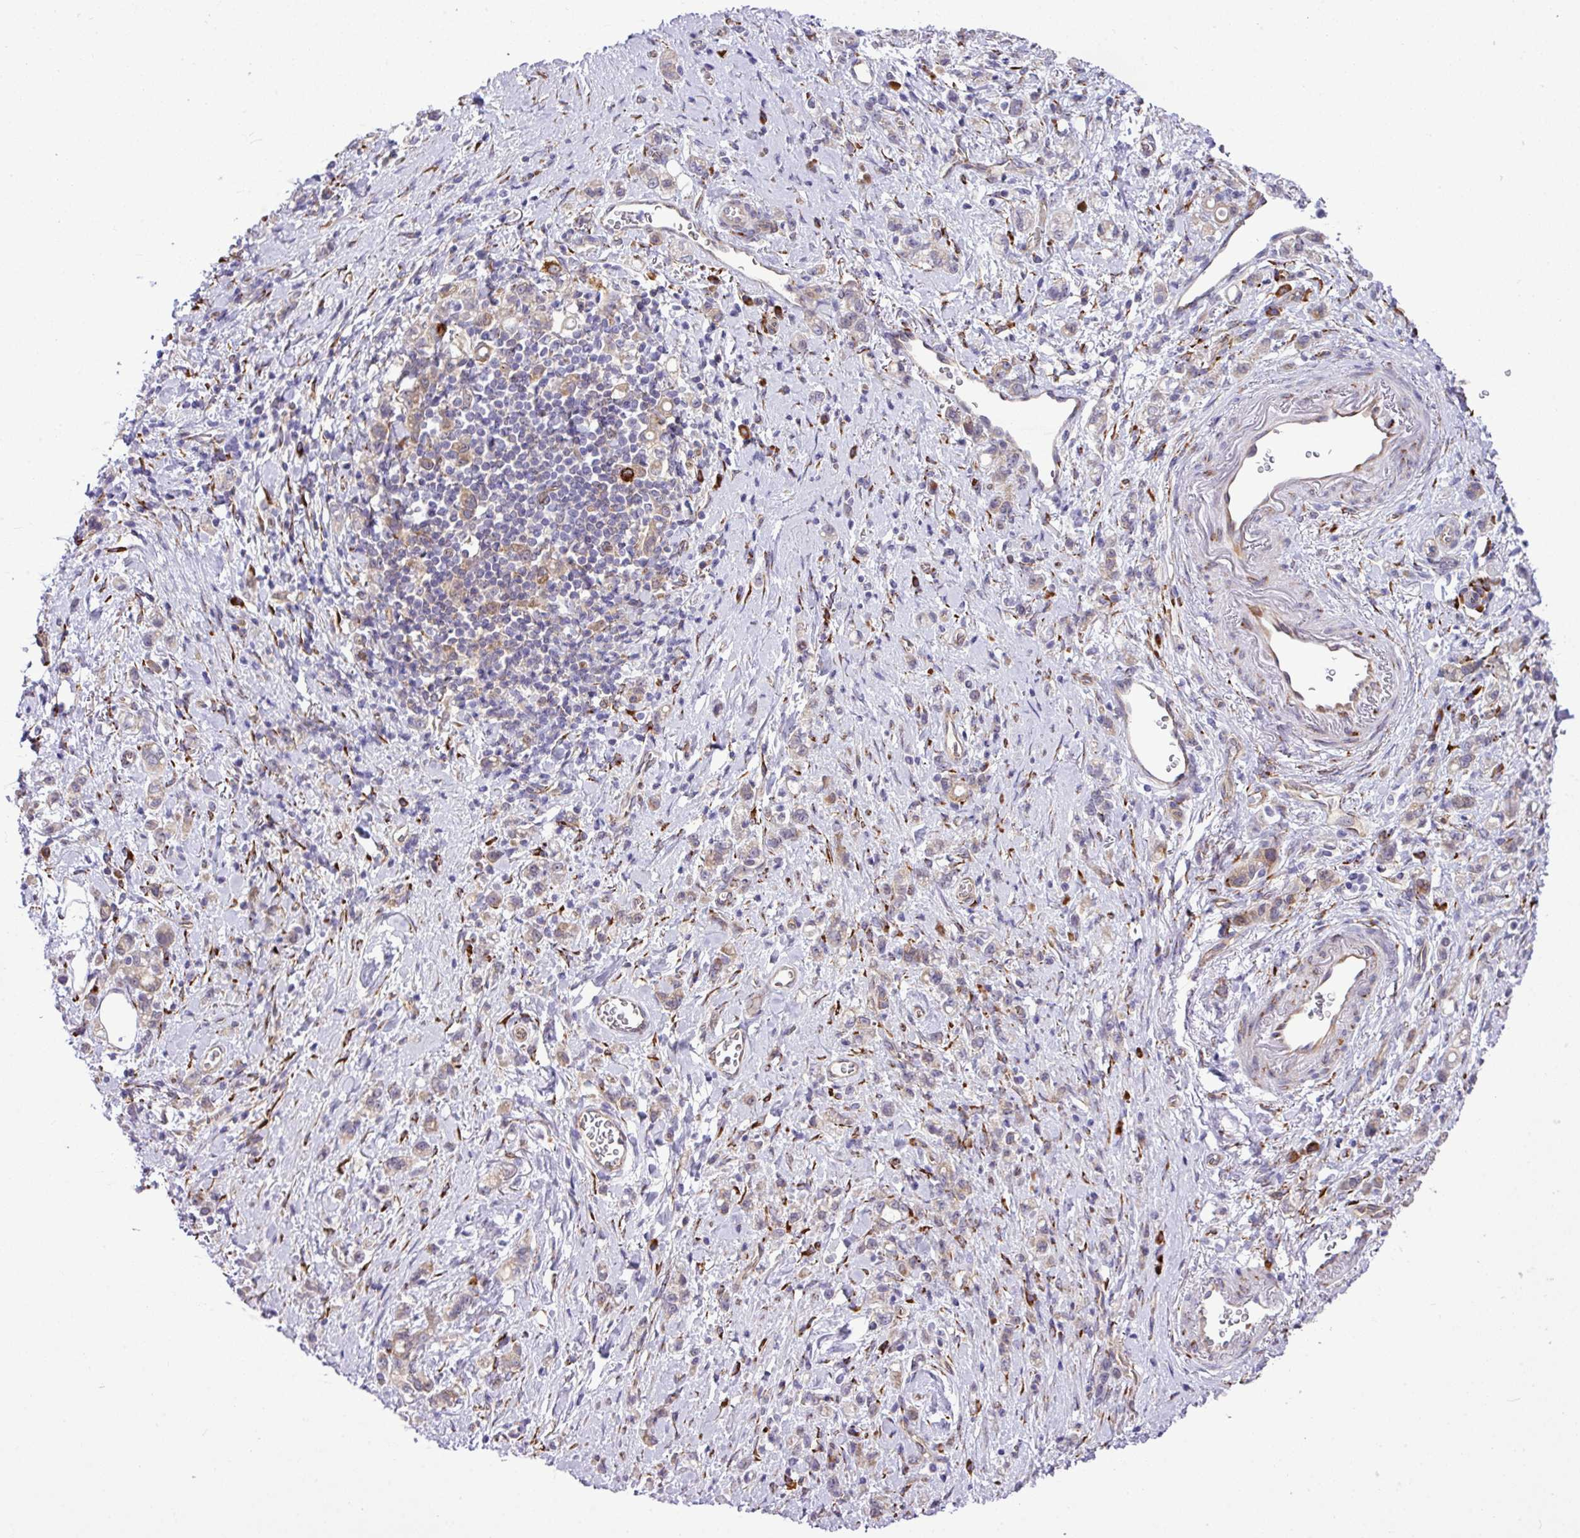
{"staining": {"intensity": "weak", "quantity": "<25%", "location": "cytoplasmic/membranous"}, "tissue": "stomach cancer", "cell_type": "Tumor cells", "image_type": "cancer", "snomed": [{"axis": "morphology", "description": "Adenocarcinoma, NOS"}, {"axis": "topography", "description": "Stomach"}], "caption": "This is an immunohistochemistry image of stomach adenocarcinoma. There is no expression in tumor cells.", "gene": "CFAP97", "patient": {"sex": "male", "age": 77}}